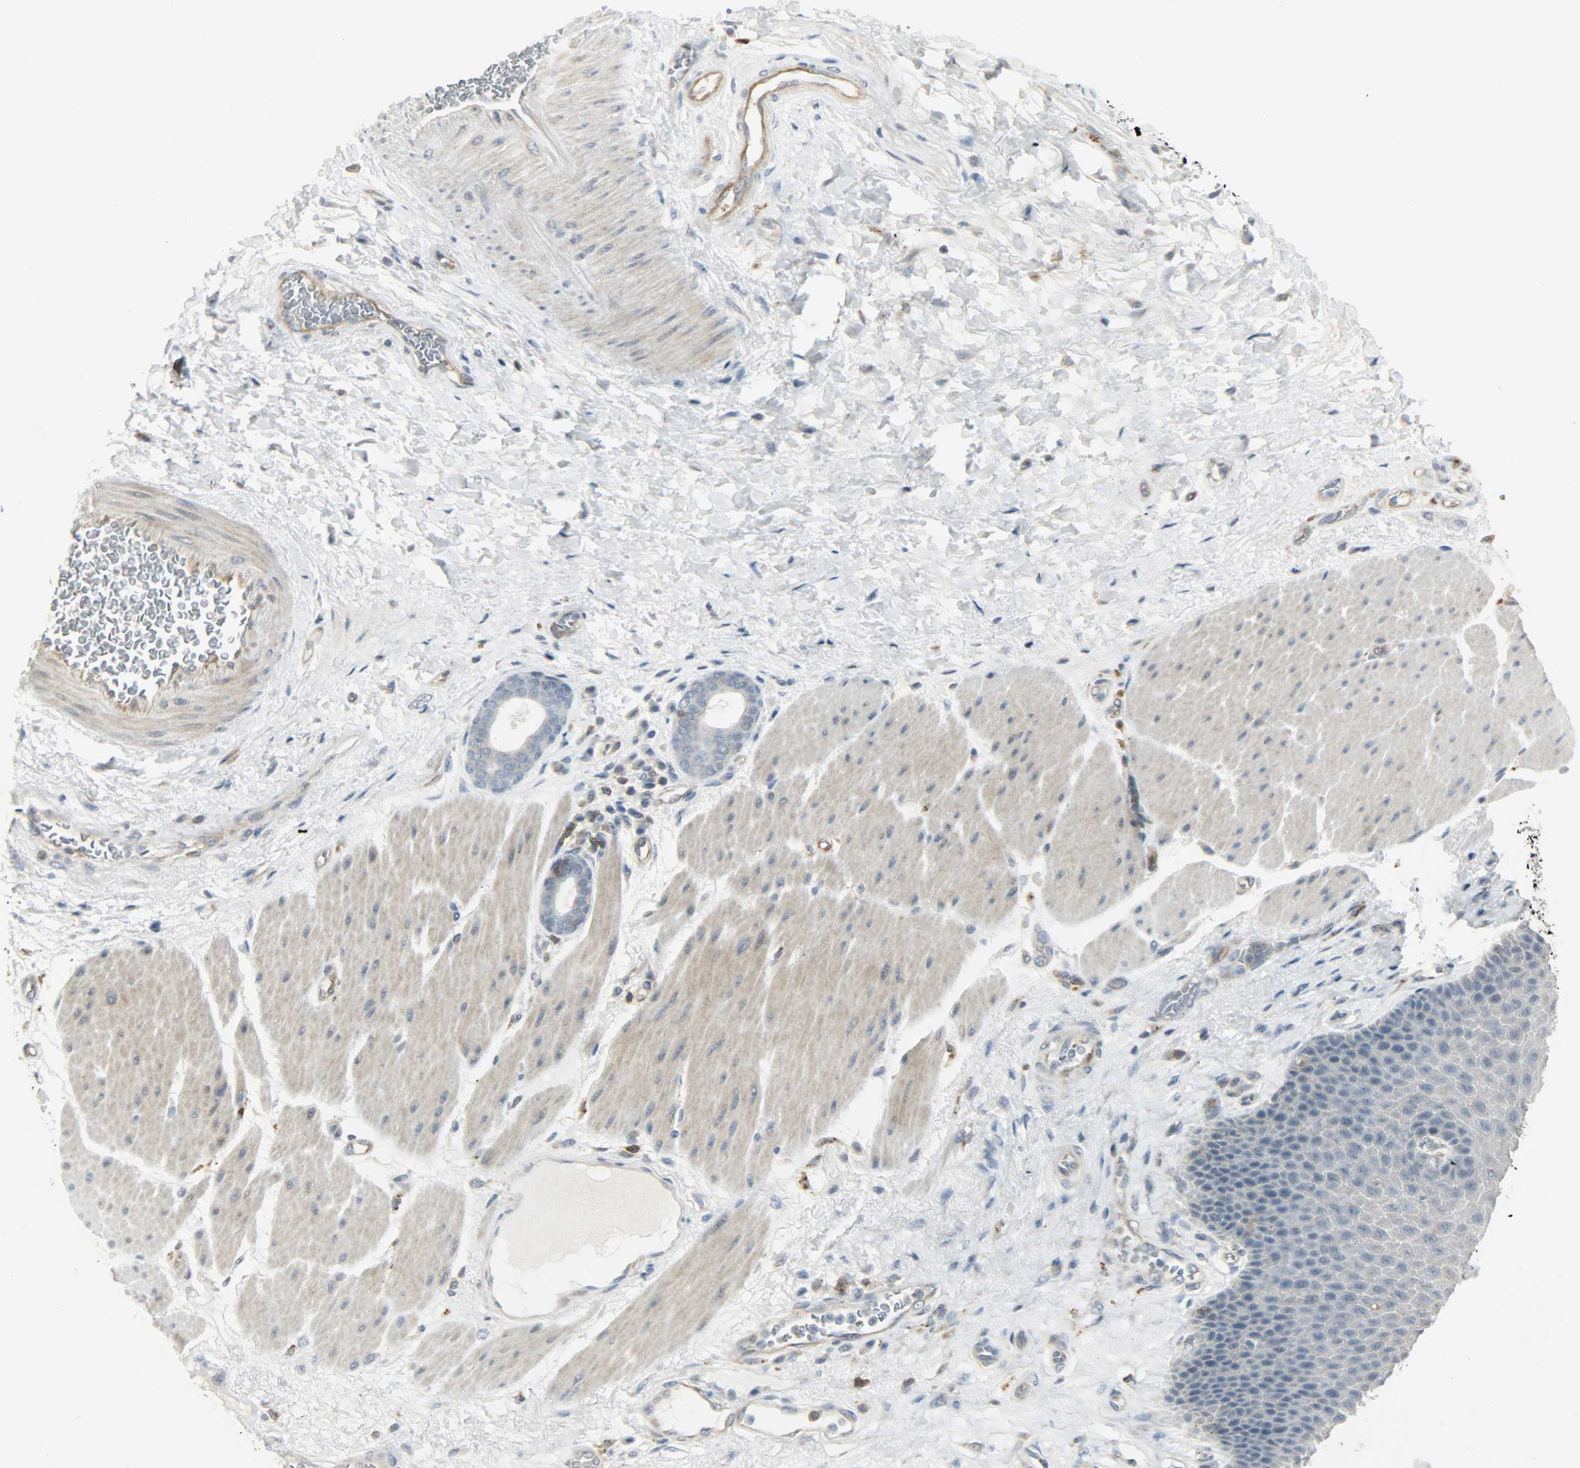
{"staining": {"intensity": "negative", "quantity": "none", "location": "none"}, "tissue": "esophagus", "cell_type": "Squamous epithelial cells", "image_type": "normal", "snomed": [{"axis": "morphology", "description": "Normal tissue, NOS"}, {"axis": "topography", "description": "Esophagus"}], "caption": "Squamous epithelial cells show no significant positivity in unremarkable esophagus. The staining was performed using DAB (3,3'-diaminobenzidine) to visualize the protein expression in brown, while the nuclei were stained in blue with hematoxylin (Magnification: 20x).", "gene": "CD4", "patient": {"sex": "female", "age": 72}}